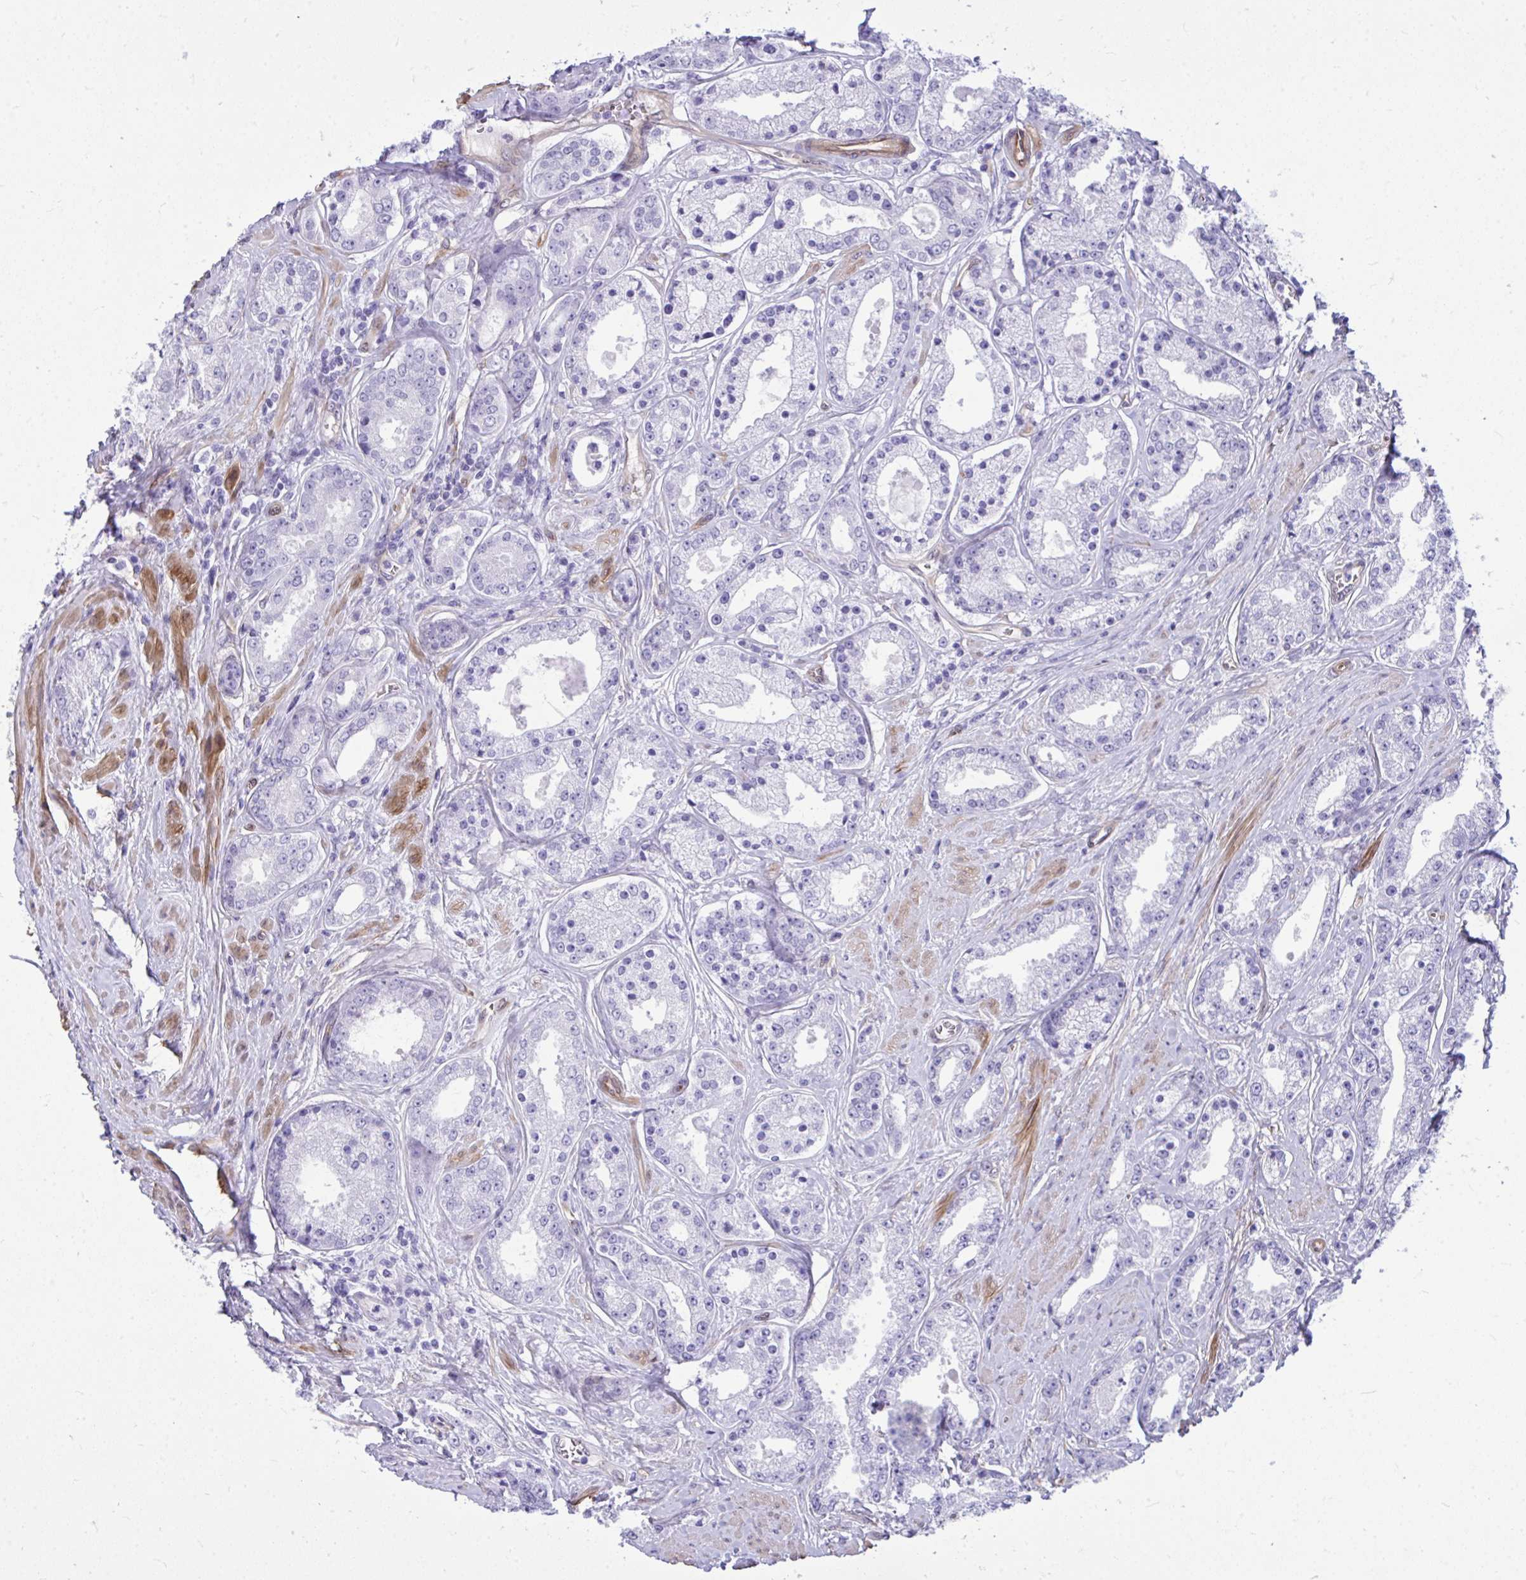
{"staining": {"intensity": "negative", "quantity": "none", "location": "none"}, "tissue": "prostate cancer", "cell_type": "Tumor cells", "image_type": "cancer", "snomed": [{"axis": "morphology", "description": "Adenocarcinoma, High grade"}, {"axis": "topography", "description": "Prostate"}], "caption": "Immunohistochemistry of human prostate adenocarcinoma (high-grade) displays no positivity in tumor cells.", "gene": "LIMS2", "patient": {"sex": "male", "age": 66}}